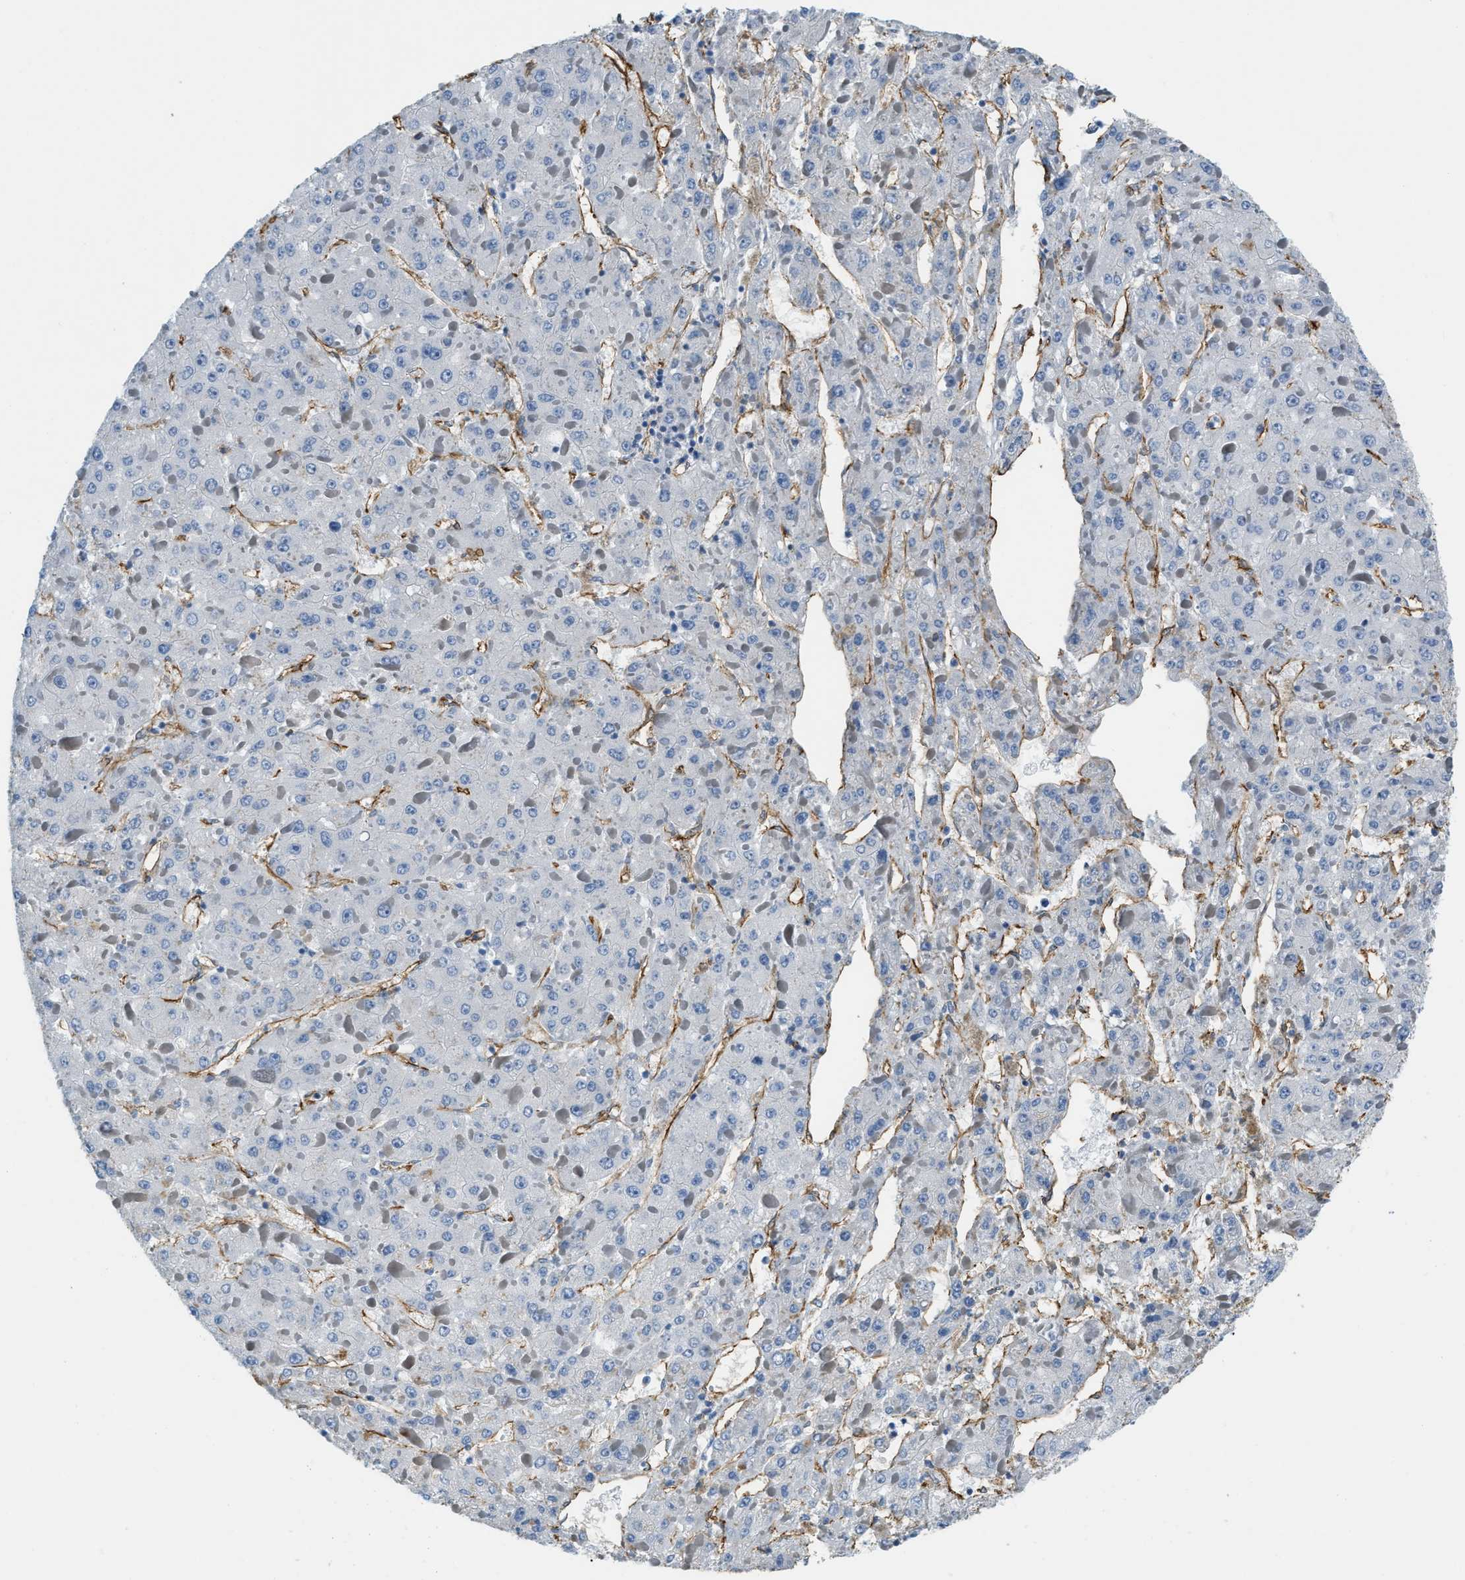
{"staining": {"intensity": "negative", "quantity": "none", "location": "none"}, "tissue": "liver cancer", "cell_type": "Tumor cells", "image_type": "cancer", "snomed": [{"axis": "morphology", "description": "Carcinoma, Hepatocellular, NOS"}, {"axis": "topography", "description": "Liver"}], "caption": "Immunohistochemistry of human liver cancer shows no staining in tumor cells.", "gene": "TMEM43", "patient": {"sex": "female", "age": 73}}